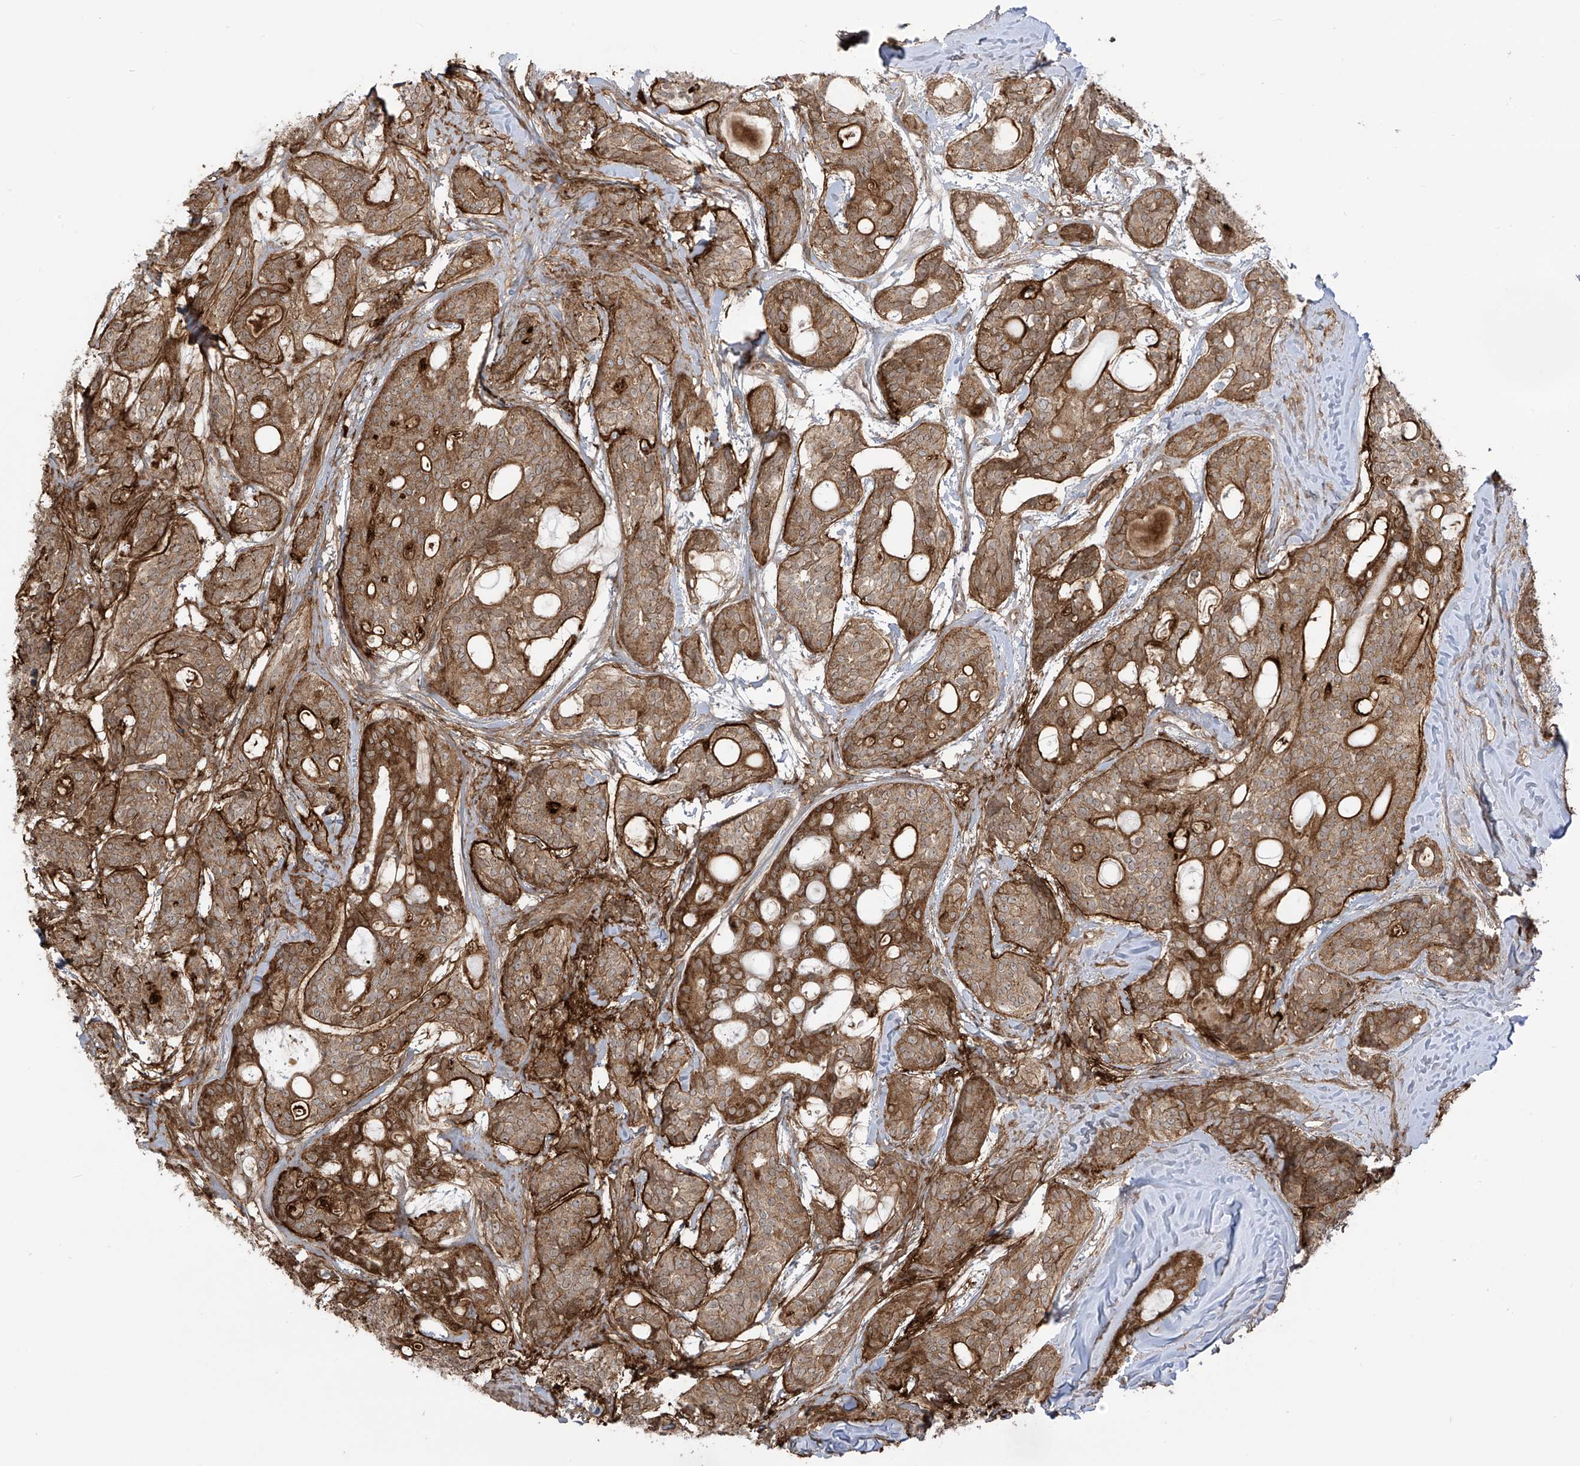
{"staining": {"intensity": "moderate", "quantity": ">75%", "location": "cytoplasmic/membranous"}, "tissue": "head and neck cancer", "cell_type": "Tumor cells", "image_type": "cancer", "snomed": [{"axis": "morphology", "description": "Adenocarcinoma, NOS"}, {"axis": "topography", "description": "Head-Neck"}], "caption": "The immunohistochemical stain labels moderate cytoplasmic/membranous expression in tumor cells of head and neck adenocarcinoma tissue. (Brightfield microscopy of DAB IHC at high magnification).", "gene": "REPS1", "patient": {"sex": "male", "age": 66}}